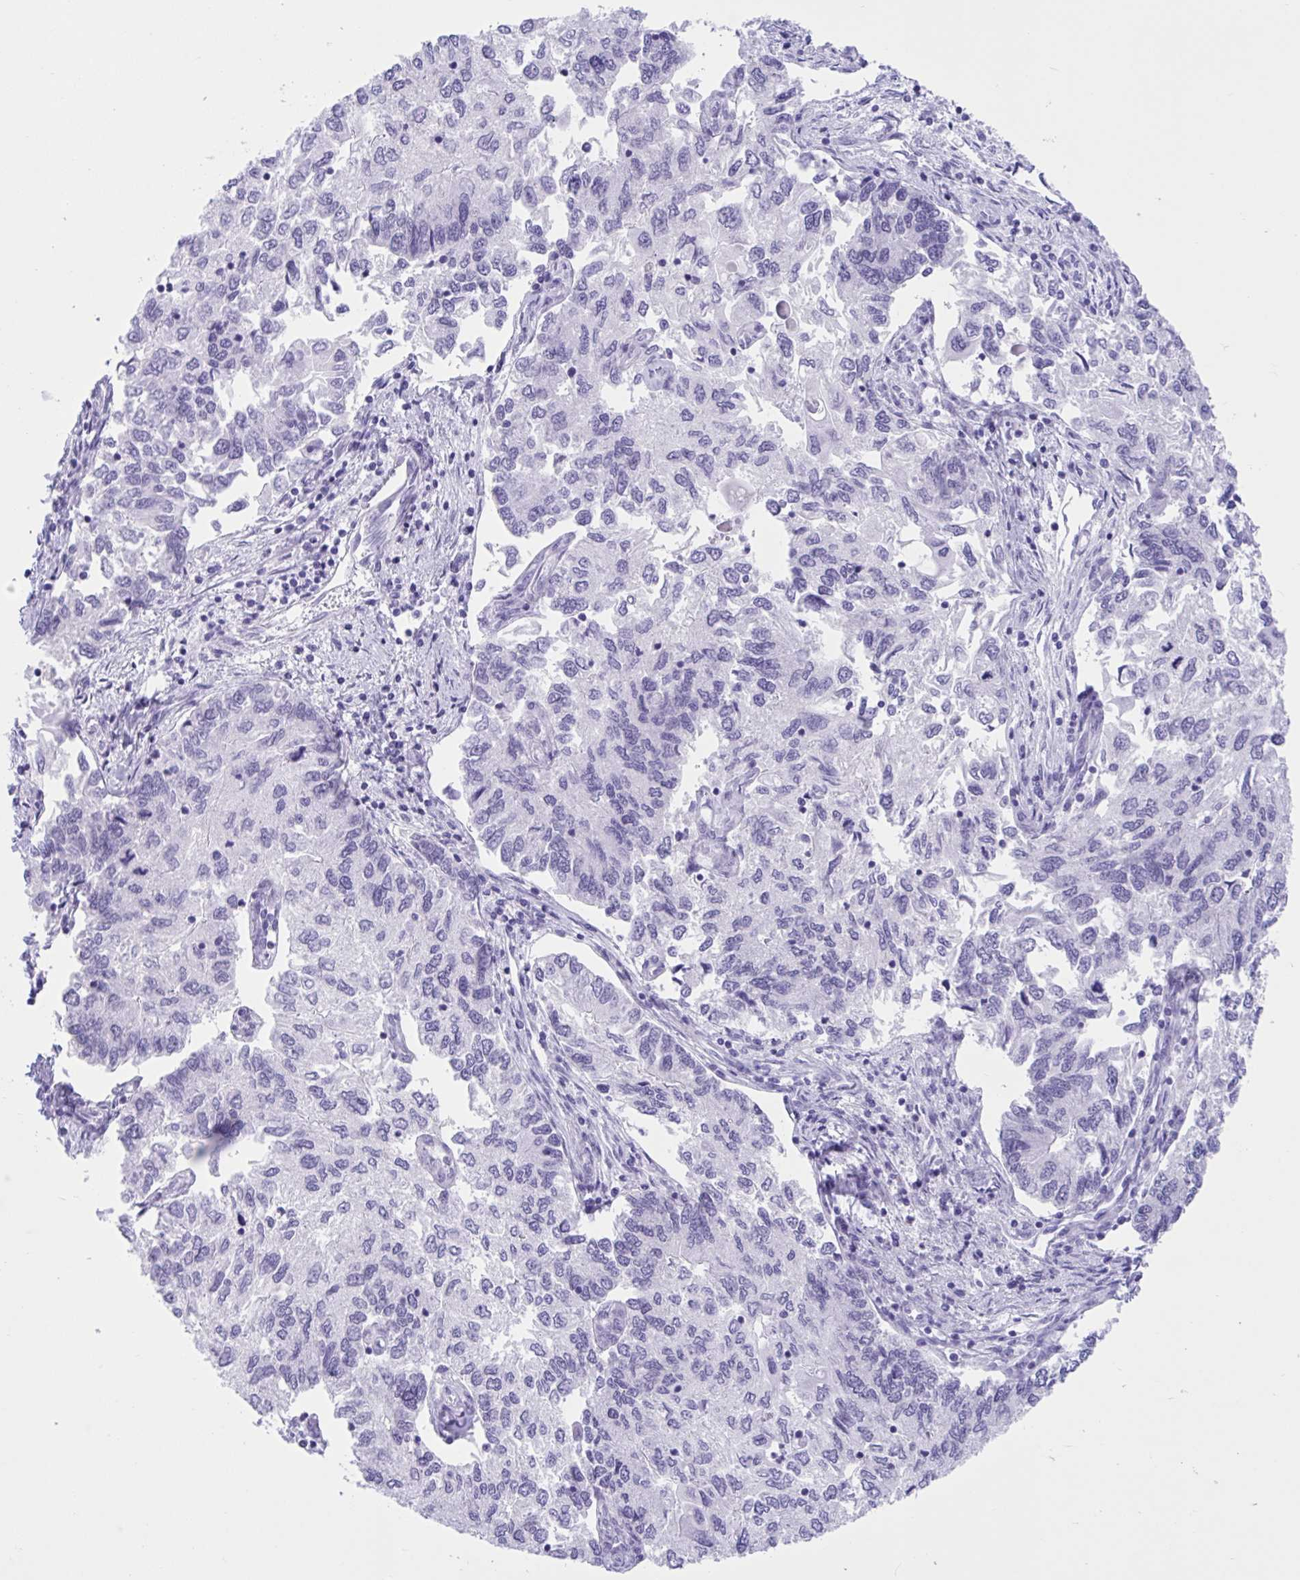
{"staining": {"intensity": "negative", "quantity": "none", "location": "none"}, "tissue": "endometrial cancer", "cell_type": "Tumor cells", "image_type": "cancer", "snomed": [{"axis": "morphology", "description": "Carcinoma, NOS"}, {"axis": "topography", "description": "Uterus"}], "caption": "An immunohistochemistry photomicrograph of endometrial carcinoma is shown. There is no staining in tumor cells of endometrial carcinoma.", "gene": "TMEM35A", "patient": {"sex": "female", "age": 76}}